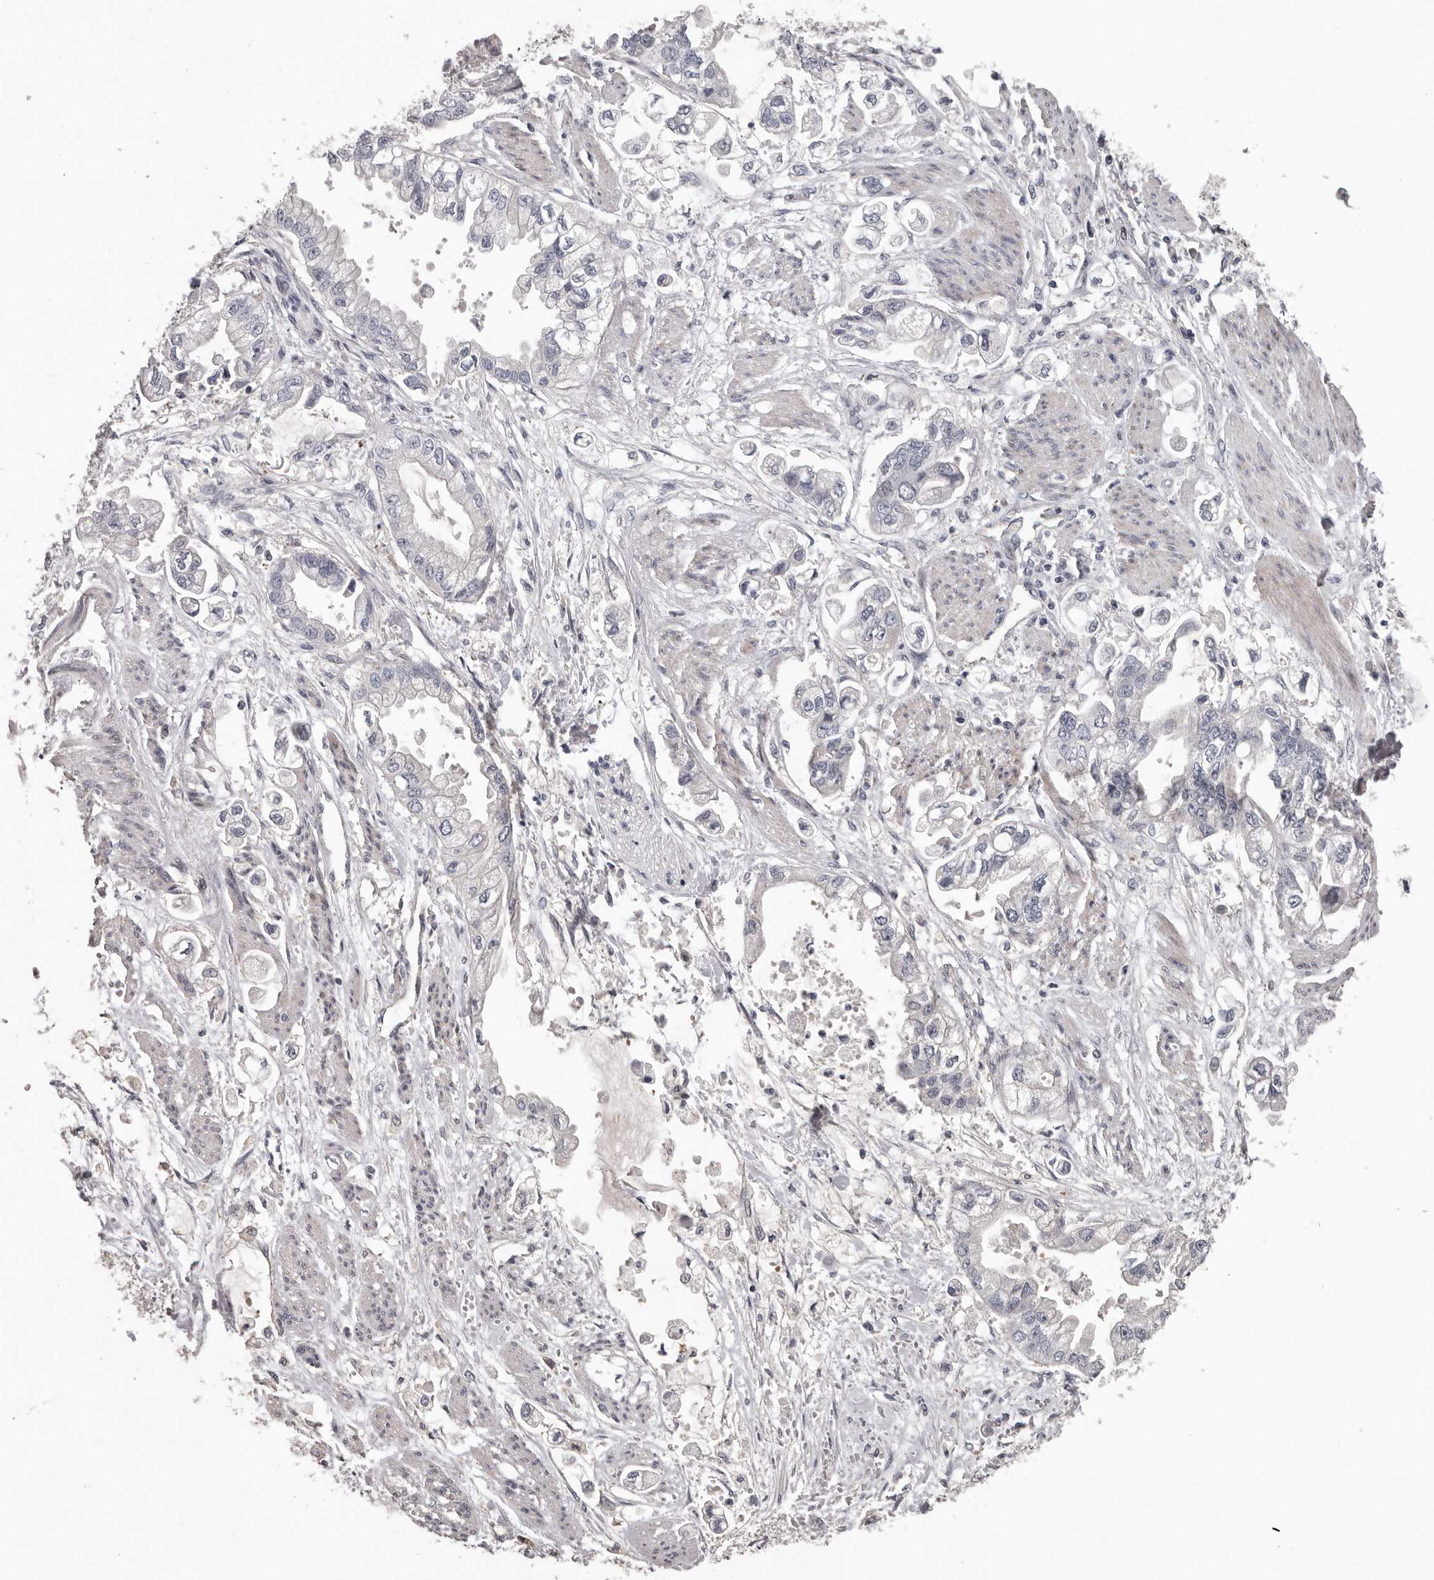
{"staining": {"intensity": "negative", "quantity": "none", "location": "none"}, "tissue": "stomach cancer", "cell_type": "Tumor cells", "image_type": "cancer", "snomed": [{"axis": "morphology", "description": "Adenocarcinoma, NOS"}, {"axis": "topography", "description": "Stomach"}], "caption": "A high-resolution image shows immunohistochemistry (IHC) staining of adenocarcinoma (stomach), which exhibits no significant expression in tumor cells.", "gene": "RNF217", "patient": {"sex": "male", "age": 62}}